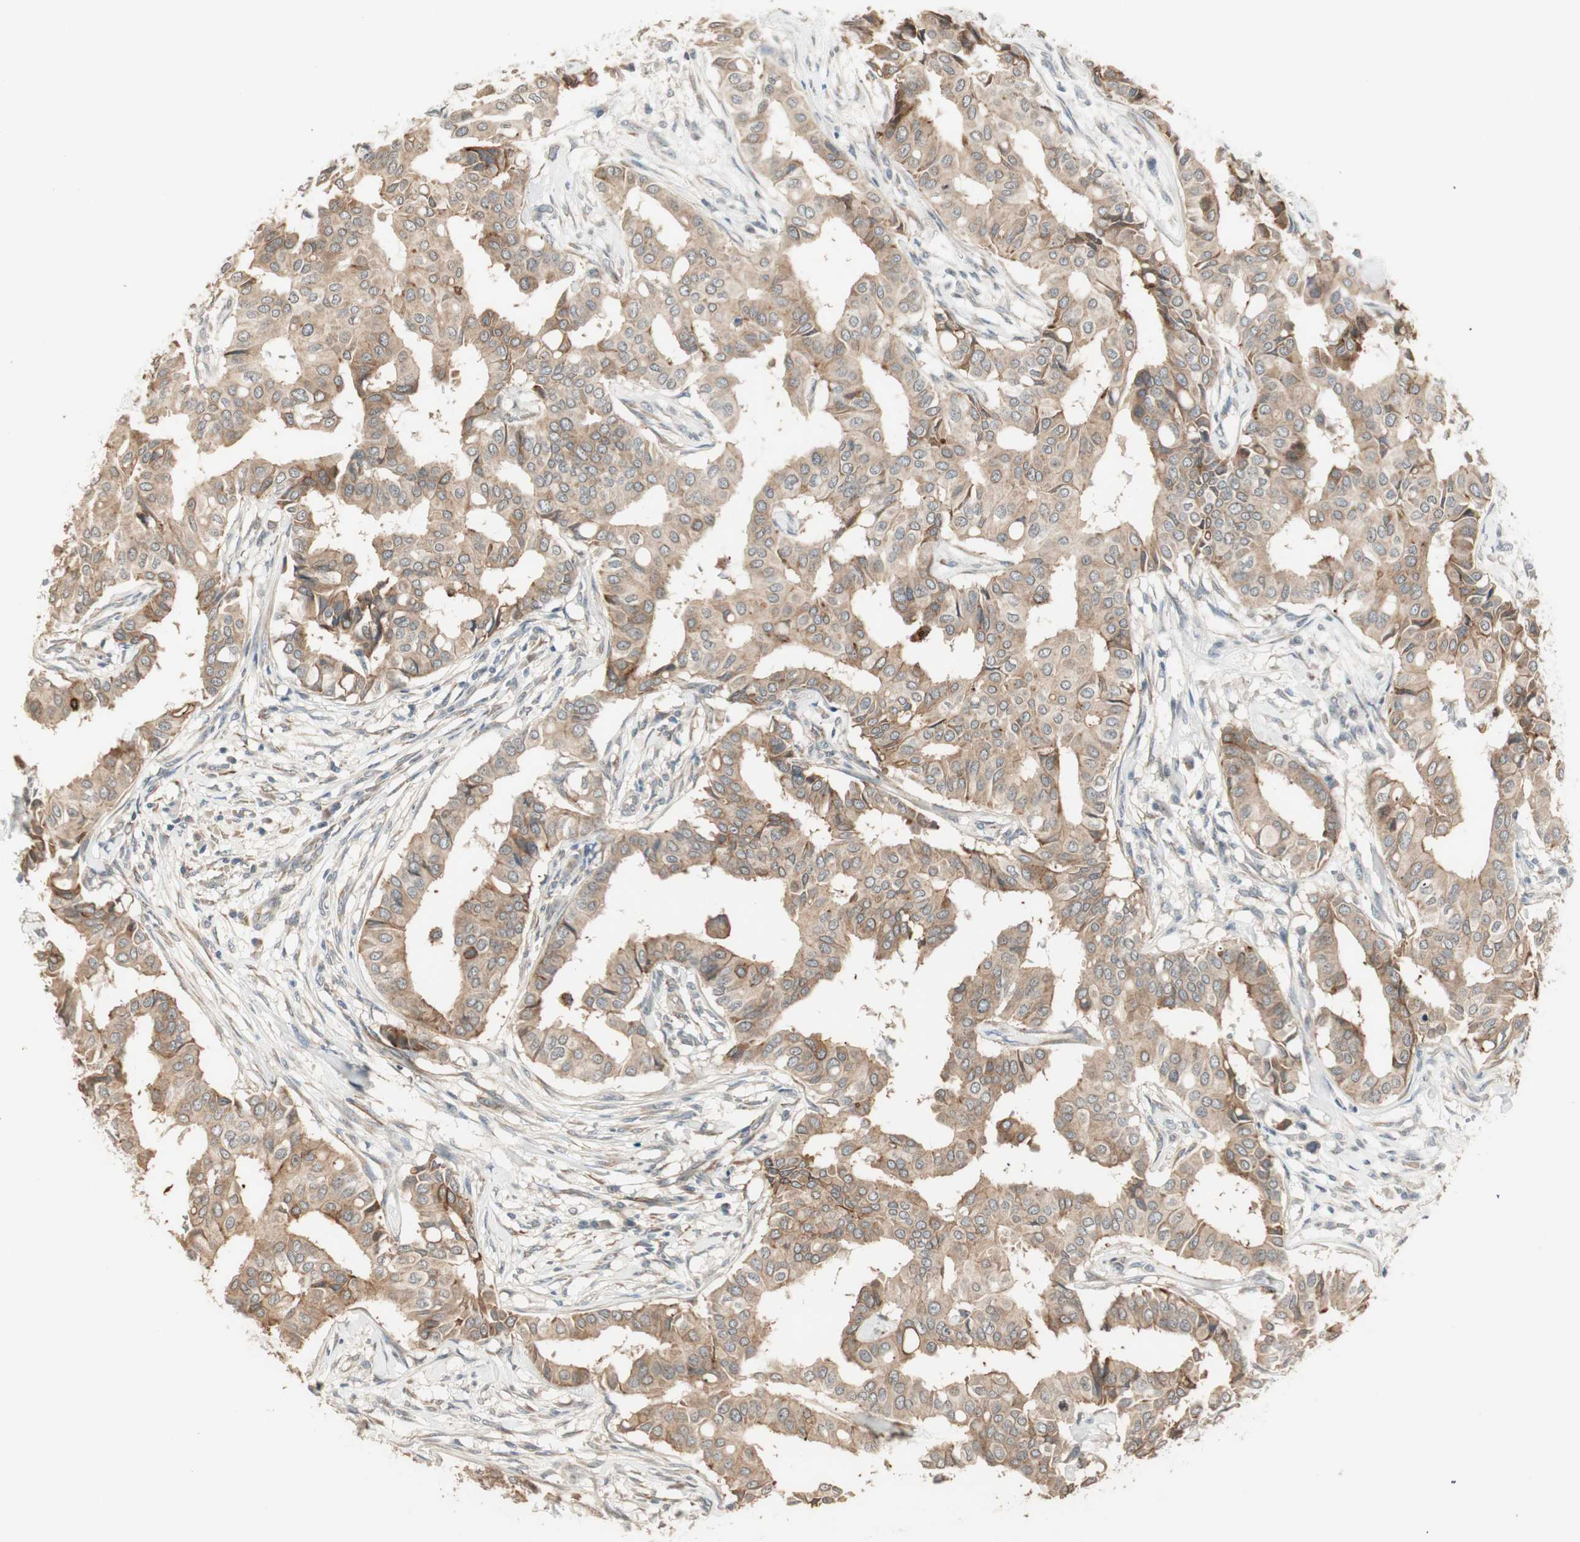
{"staining": {"intensity": "moderate", "quantity": ">75%", "location": "cytoplasmic/membranous"}, "tissue": "head and neck cancer", "cell_type": "Tumor cells", "image_type": "cancer", "snomed": [{"axis": "morphology", "description": "Adenocarcinoma, NOS"}, {"axis": "topography", "description": "Salivary gland"}, {"axis": "topography", "description": "Head-Neck"}], "caption": "Human head and neck cancer (adenocarcinoma) stained for a protein (brown) reveals moderate cytoplasmic/membranous positive positivity in approximately >75% of tumor cells.", "gene": "TASOR", "patient": {"sex": "female", "age": 59}}